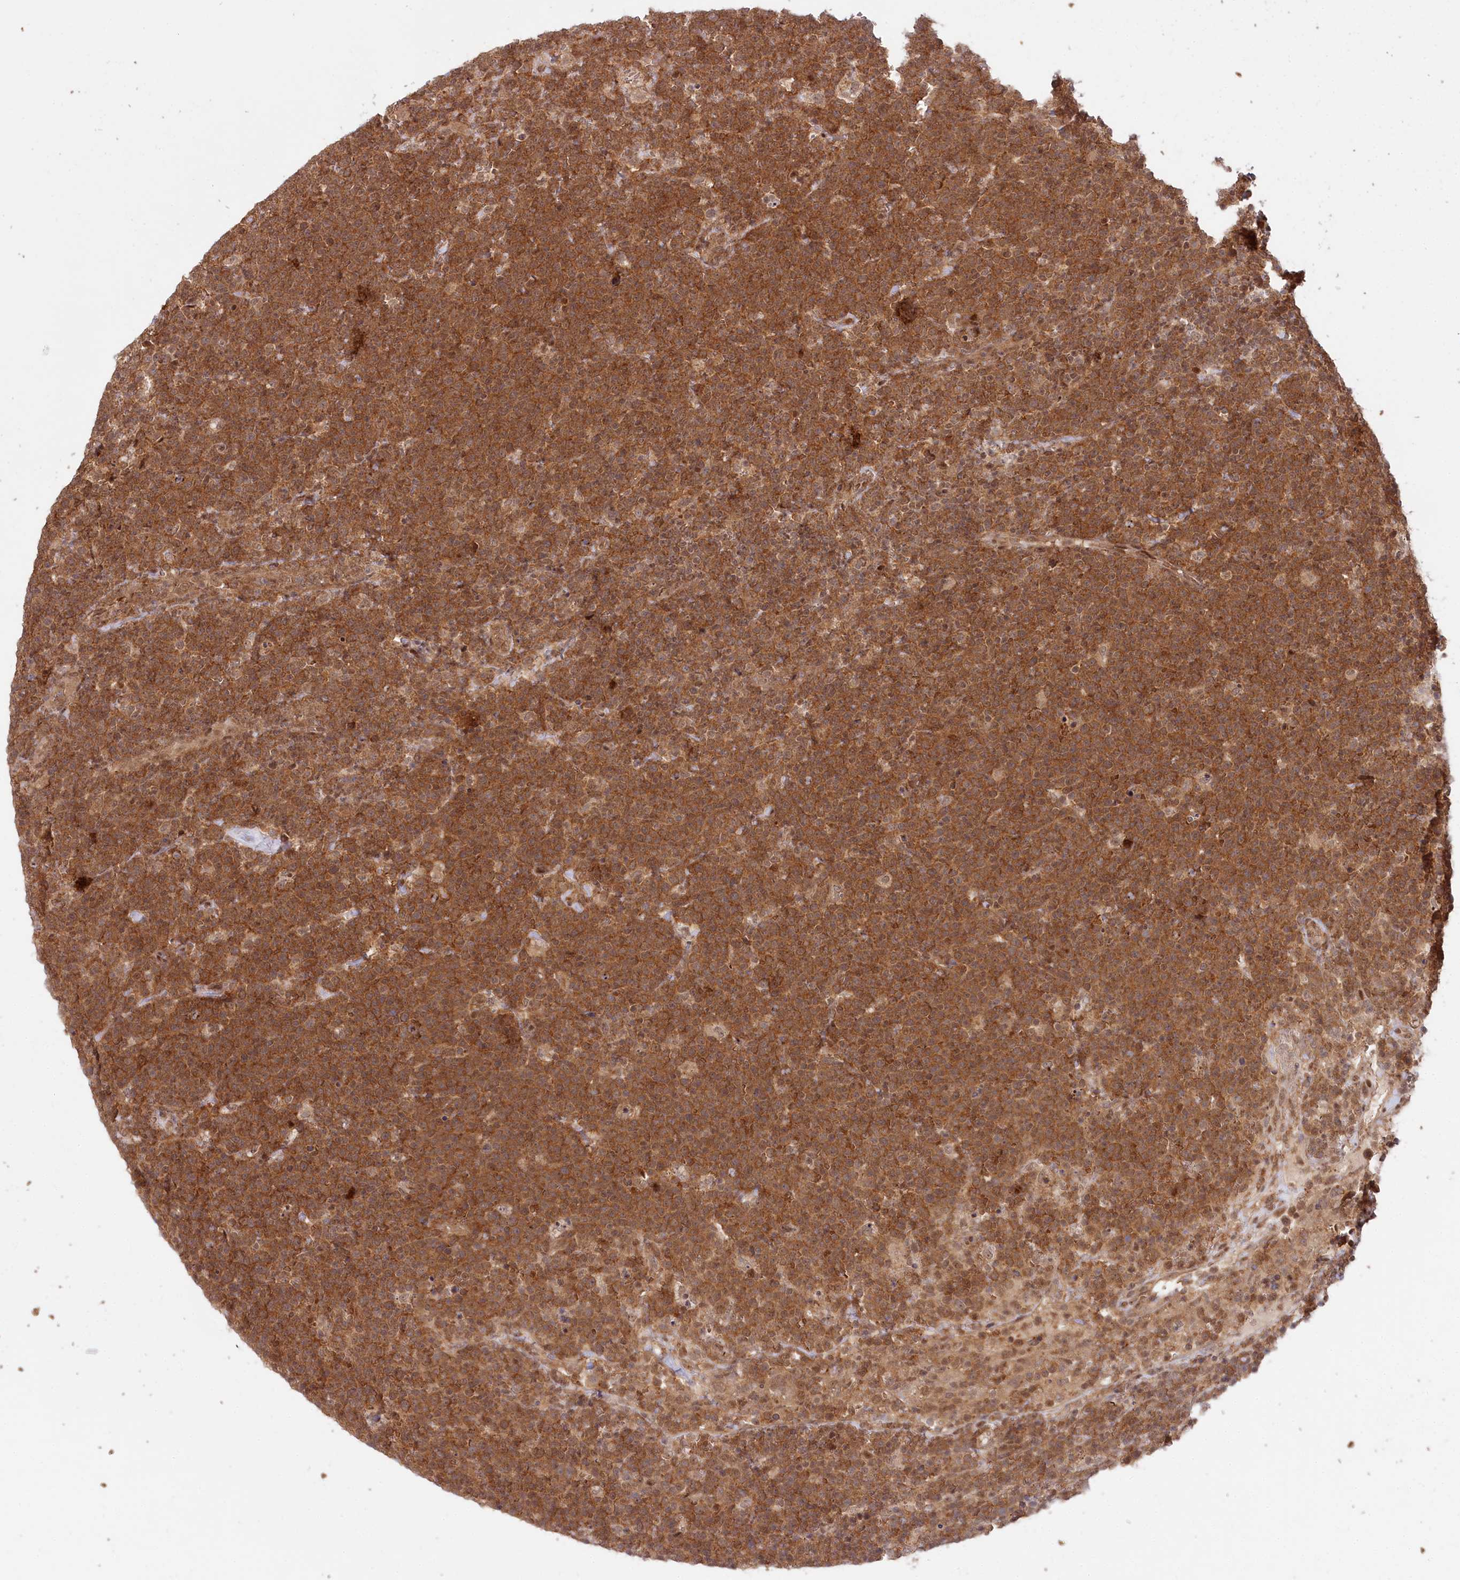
{"staining": {"intensity": "moderate", "quantity": ">75%", "location": "cytoplasmic/membranous,nuclear"}, "tissue": "lymphoma", "cell_type": "Tumor cells", "image_type": "cancer", "snomed": [{"axis": "morphology", "description": "Malignant lymphoma, non-Hodgkin's type, High grade"}, {"axis": "topography", "description": "Lymph node"}], "caption": "Moderate cytoplasmic/membranous and nuclear staining is appreciated in approximately >75% of tumor cells in high-grade malignant lymphoma, non-Hodgkin's type. (Stains: DAB (3,3'-diaminobenzidine) in brown, nuclei in blue, Microscopy: brightfield microscopy at high magnification).", "gene": "CCDC65", "patient": {"sex": "male", "age": 61}}